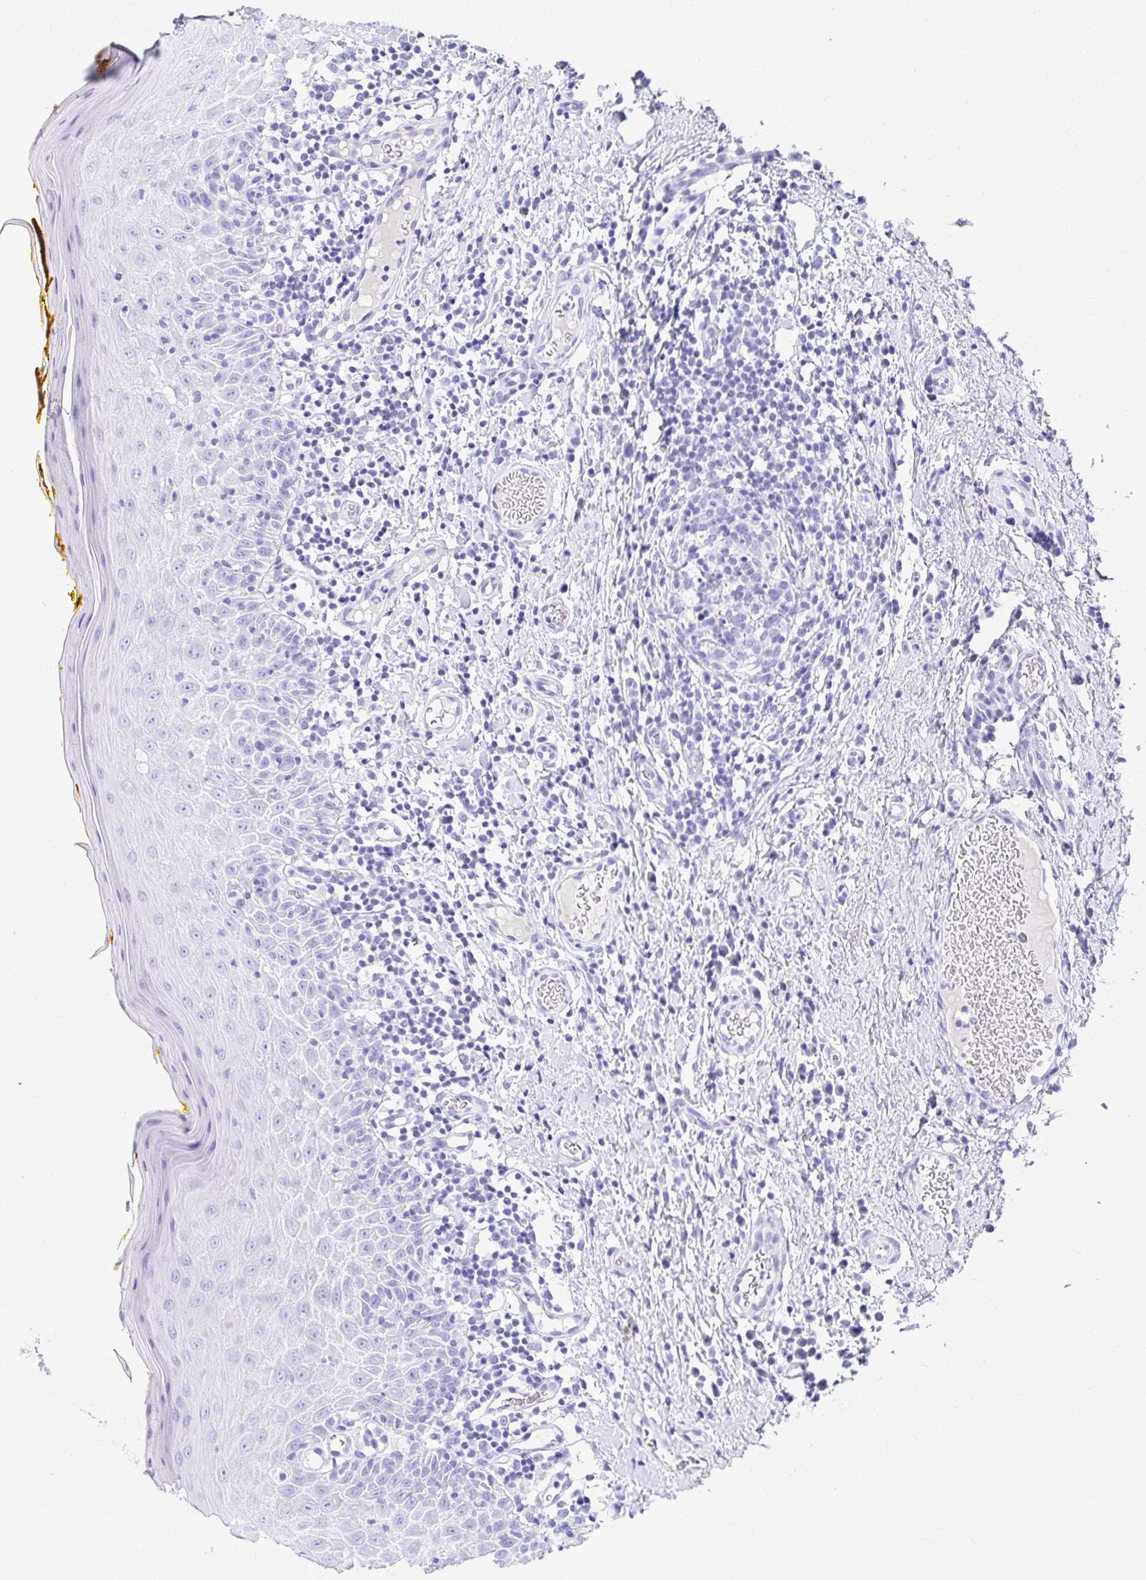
{"staining": {"intensity": "negative", "quantity": "none", "location": "none"}, "tissue": "oral mucosa", "cell_type": "Squamous epithelial cells", "image_type": "normal", "snomed": [{"axis": "morphology", "description": "Normal tissue, NOS"}, {"axis": "topography", "description": "Oral tissue"}, {"axis": "topography", "description": "Tounge, NOS"}], "caption": "This micrograph is of benign oral mucosa stained with immunohistochemistry to label a protein in brown with the nuclei are counter-stained blue. There is no positivity in squamous epithelial cells. Brightfield microscopy of immunohistochemistry (IHC) stained with DAB (3,3'-diaminobenzidine) (brown) and hematoxylin (blue), captured at high magnification.", "gene": "DPEP3", "patient": {"sex": "female", "age": 58}}